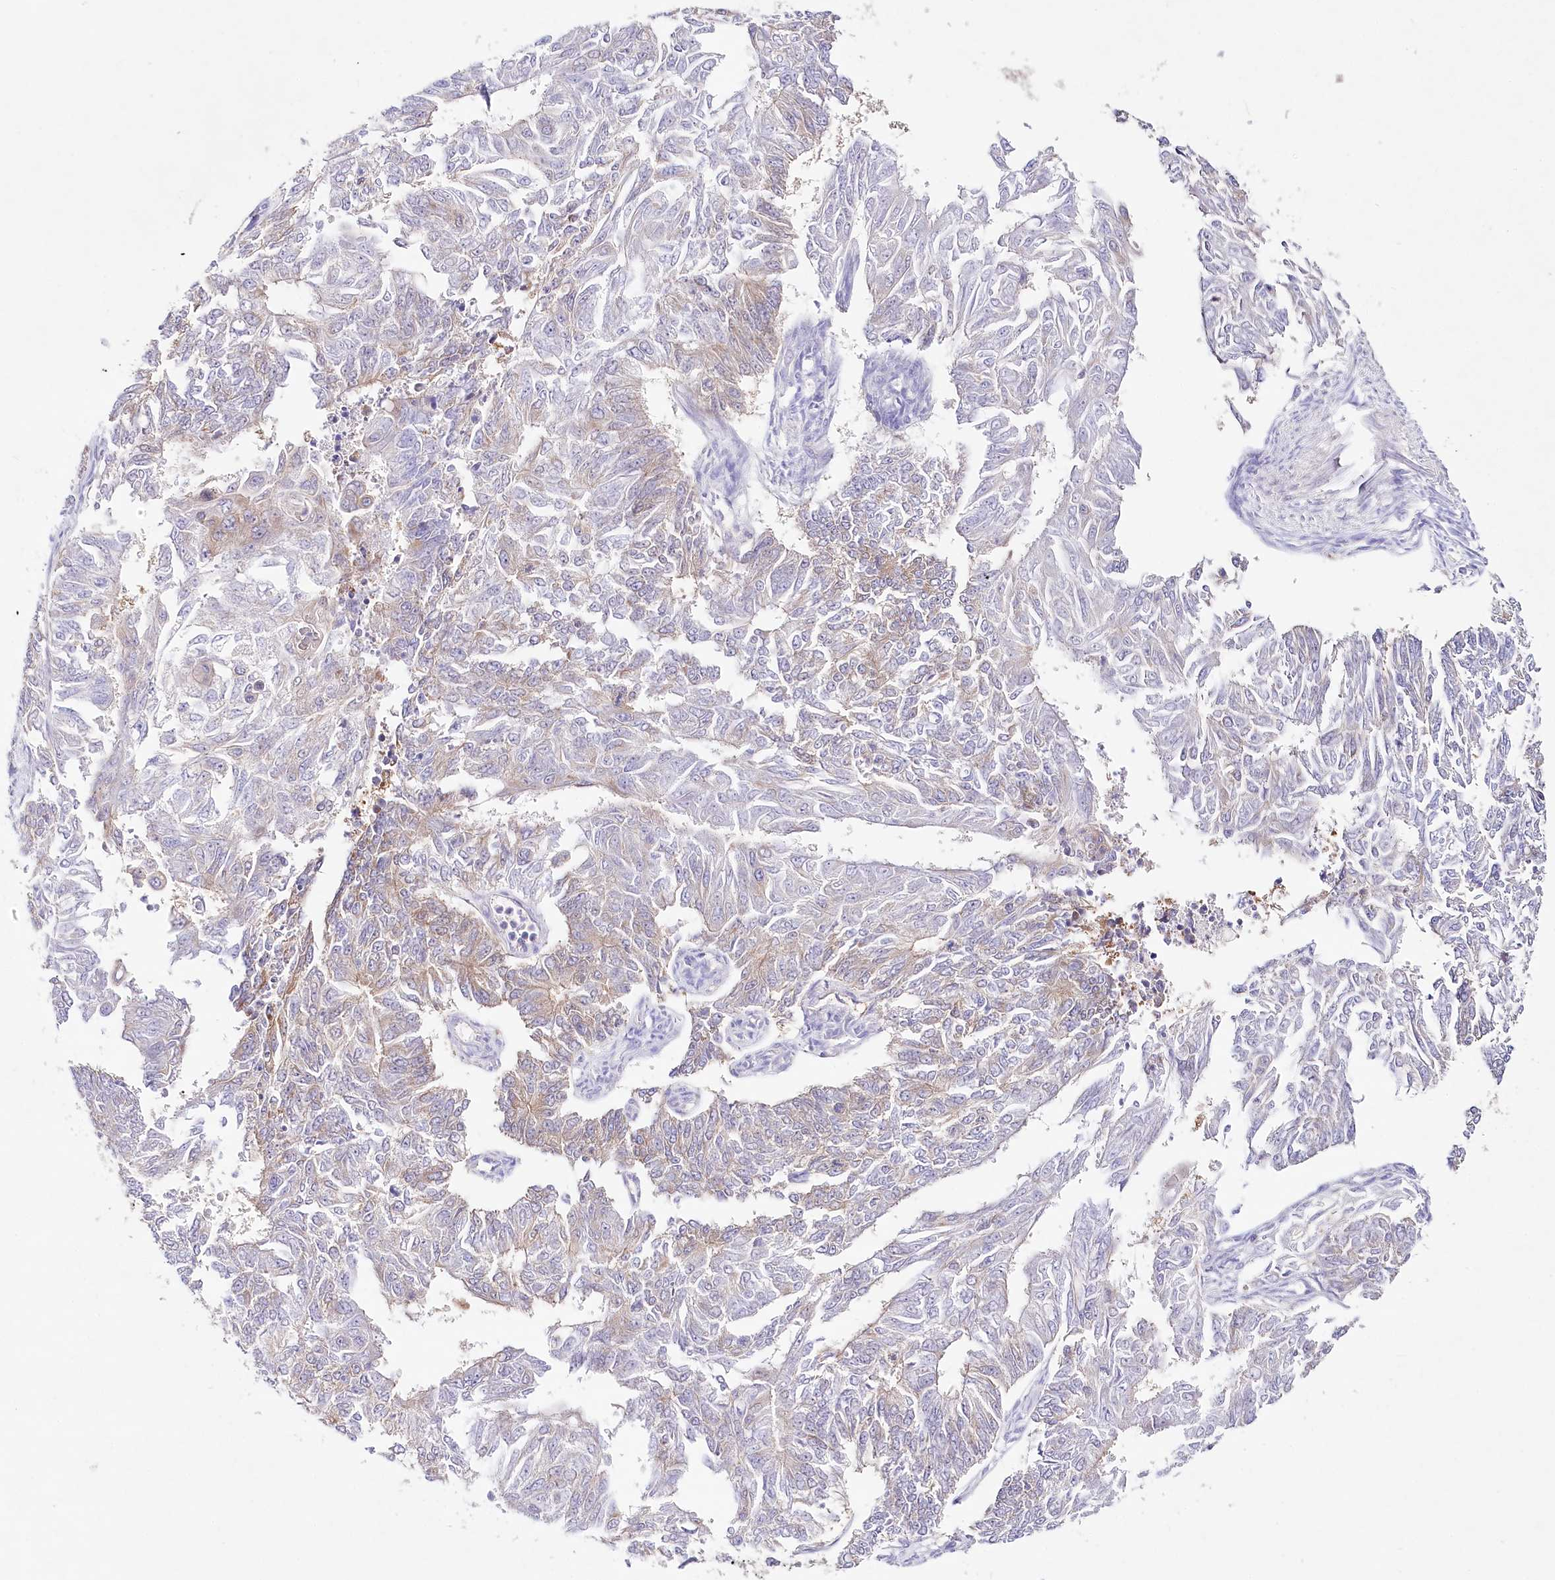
{"staining": {"intensity": "weak", "quantity": "<25%", "location": "cytoplasmic/membranous"}, "tissue": "endometrial cancer", "cell_type": "Tumor cells", "image_type": "cancer", "snomed": [{"axis": "morphology", "description": "Adenocarcinoma, NOS"}, {"axis": "topography", "description": "Endometrium"}], "caption": "Immunohistochemical staining of human endometrial cancer (adenocarcinoma) demonstrates no significant expression in tumor cells.", "gene": "ABRAXAS2", "patient": {"sex": "female", "age": 32}}